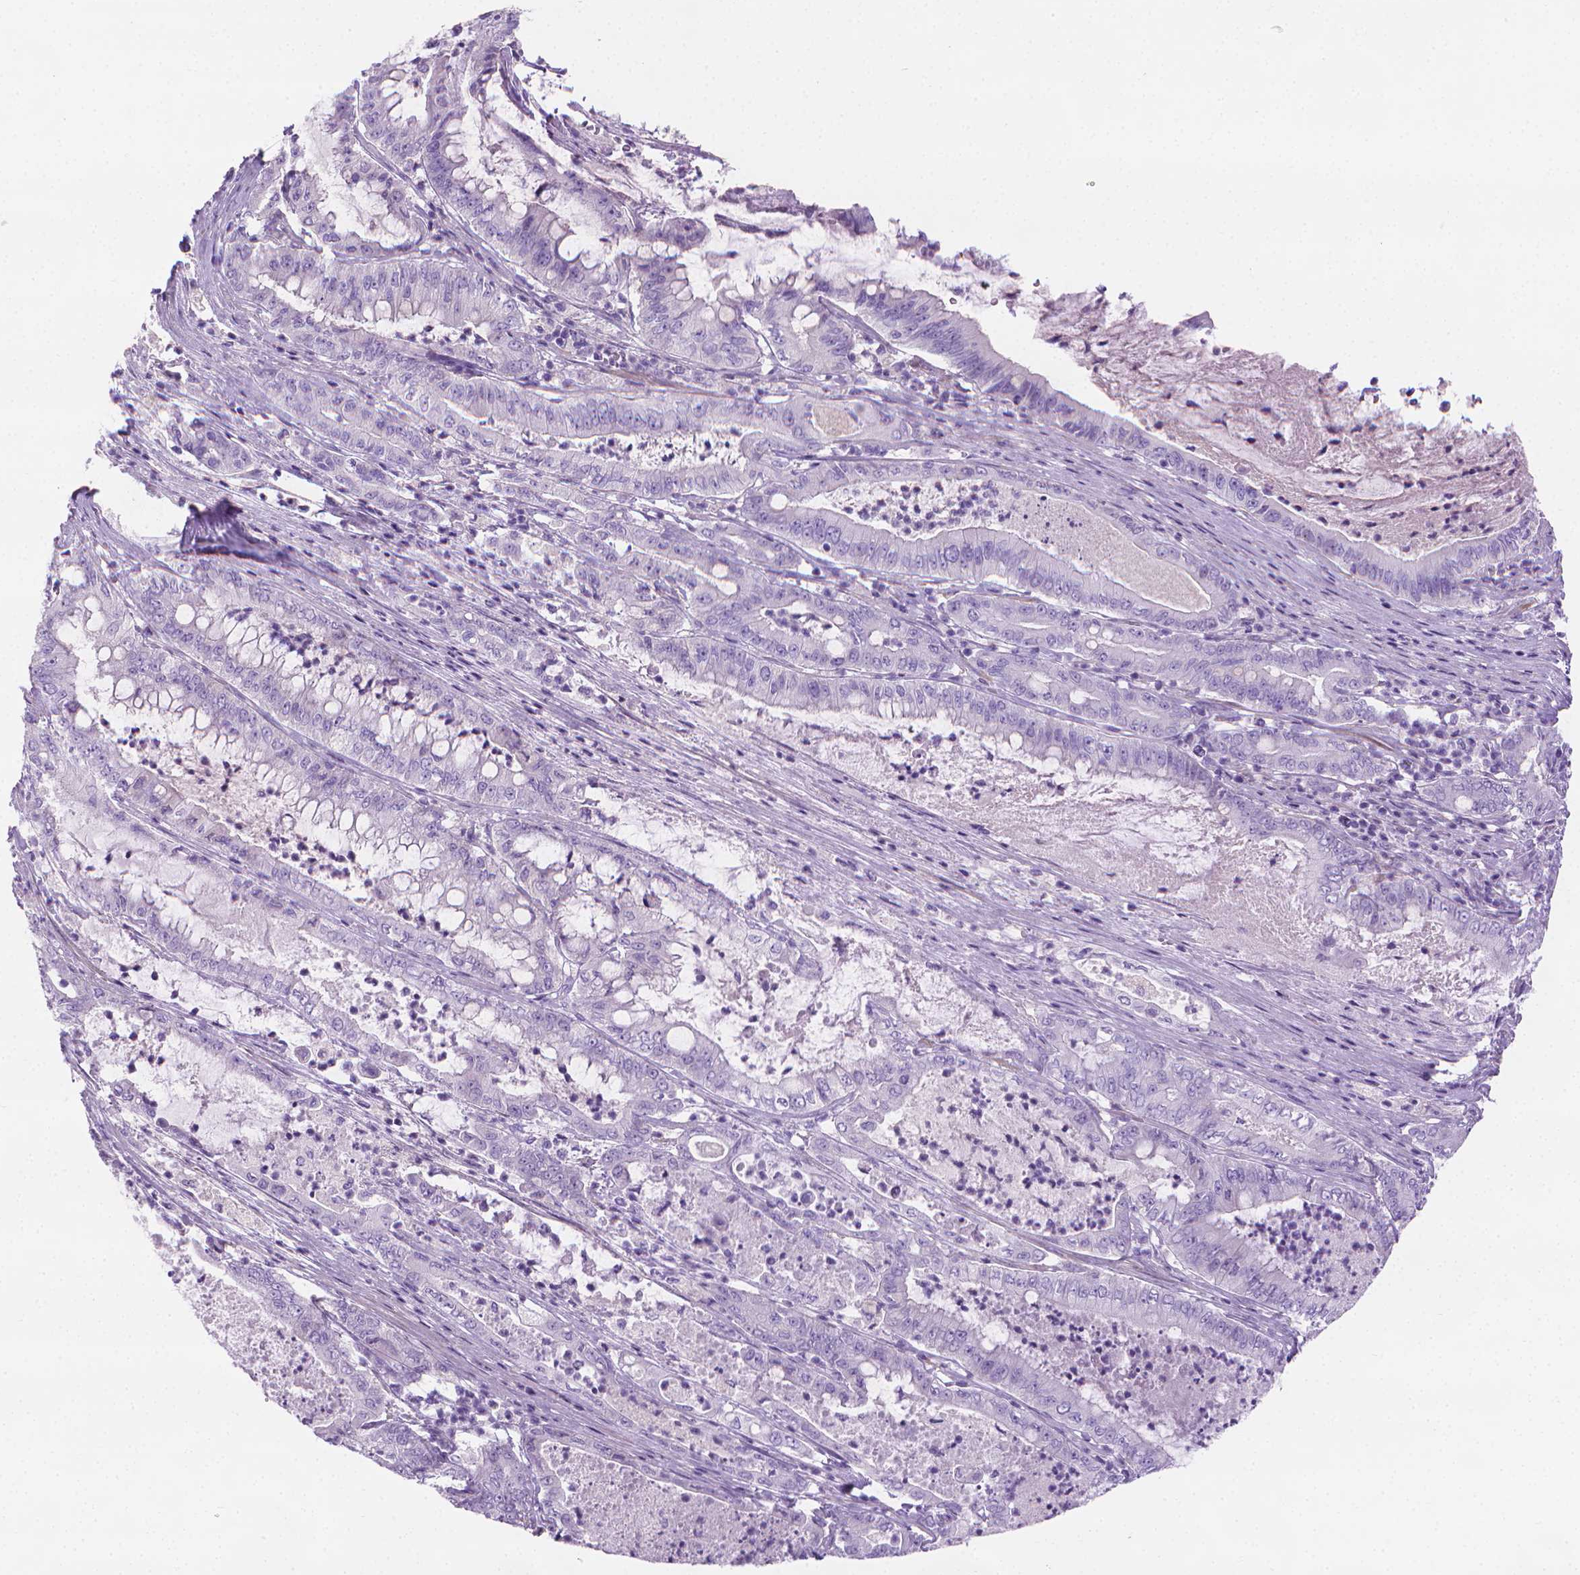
{"staining": {"intensity": "negative", "quantity": "none", "location": "none"}, "tissue": "pancreatic cancer", "cell_type": "Tumor cells", "image_type": "cancer", "snomed": [{"axis": "morphology", "description": "Adenocarcinoma, NOS"}, {"axis": "topography", "description": "Pancreas"}], "caption": "IHC photomicrograph of adenocarcinoma (pancreatic) stained for a protein (brown), which reveals no positivity in tumor cells.", "gene": "FASN", "patient": {"sex": "male", "age": 71}}